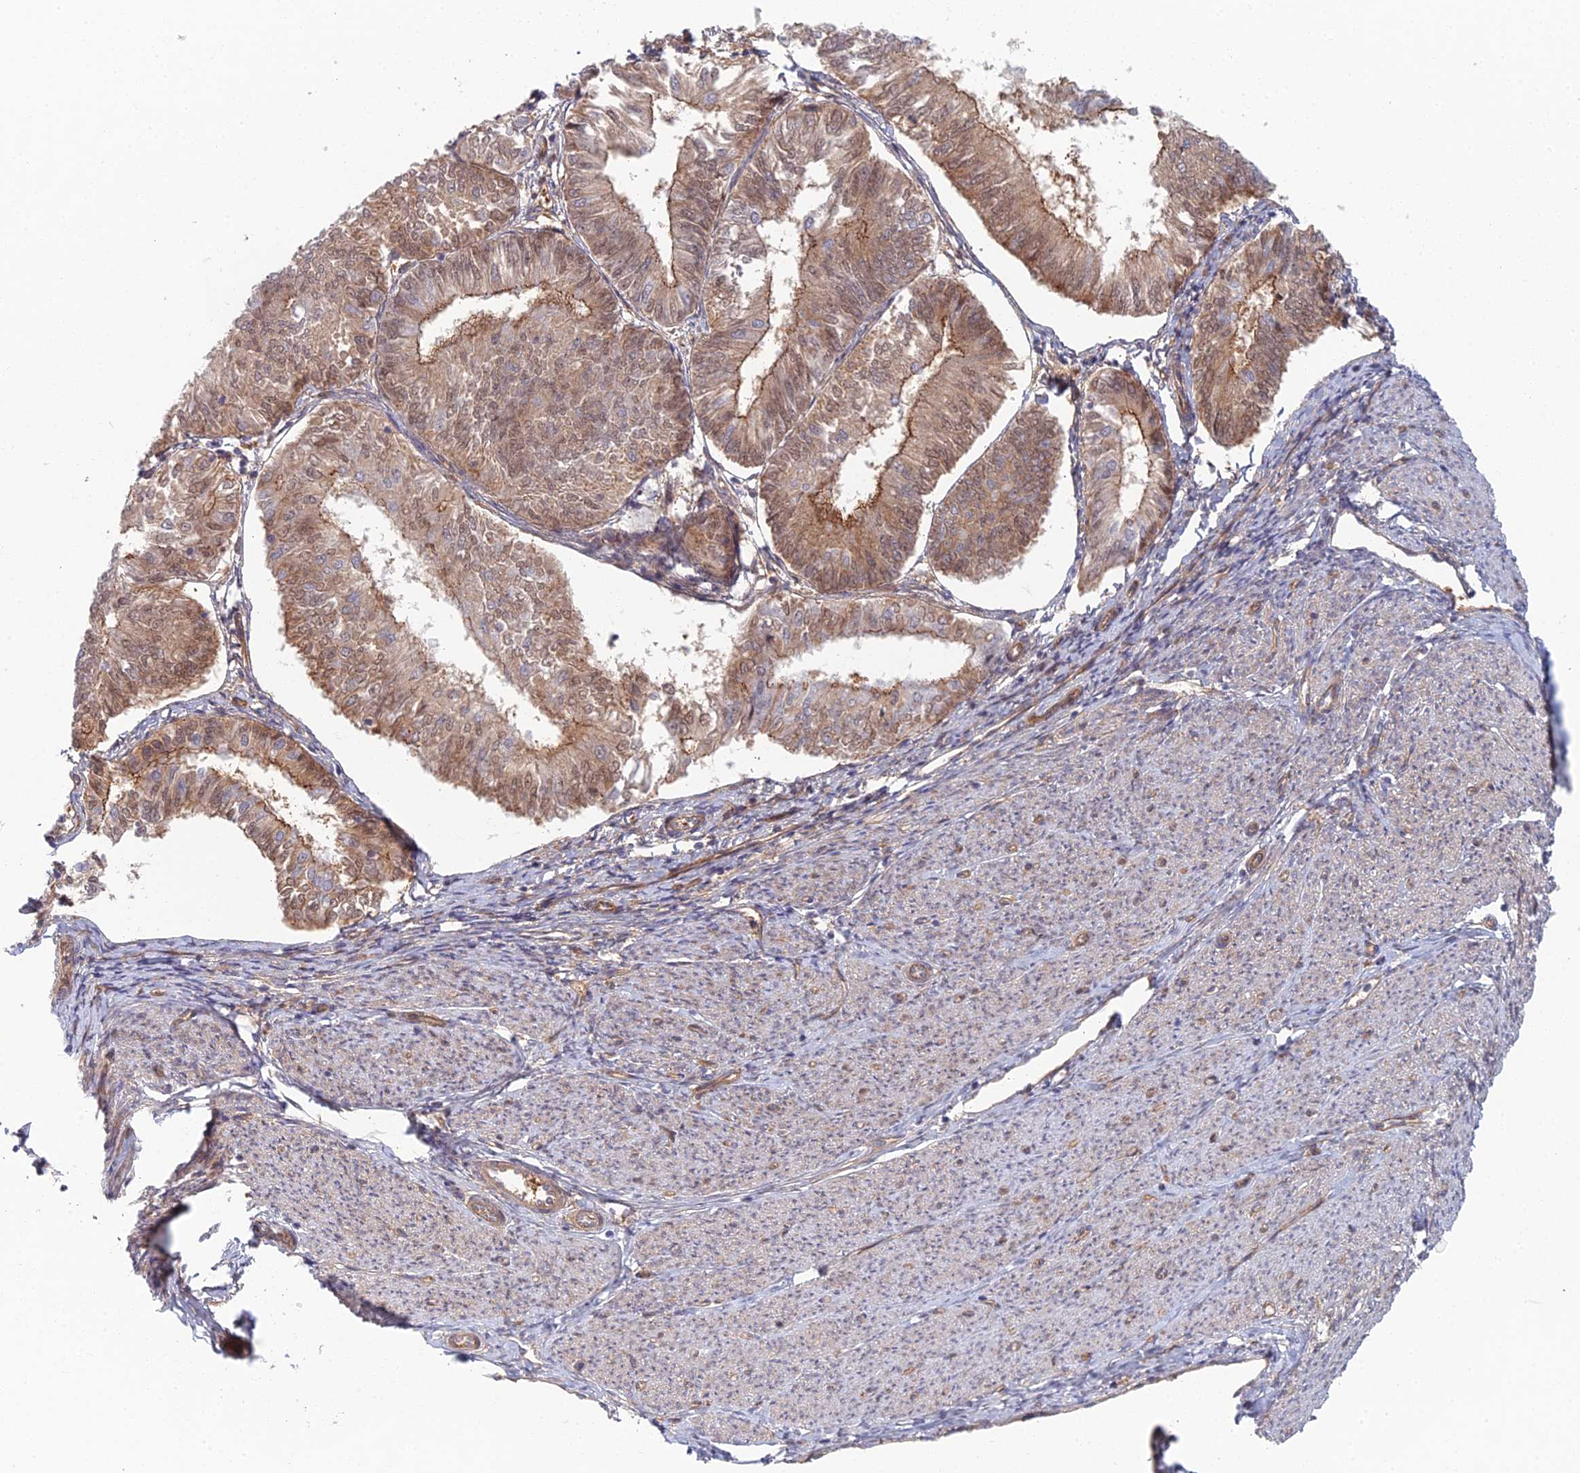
{"staining": {"intensity": "moderate", "quantity": ">75%", "location": "cytoplasmic/membranous"}, "tissue": "endometrial cancer", "cell_type": "Tumor cells", "image_type": "cancer", "snomed": [{"axis": "morphology", "description": "Adenocarcinoma, NOS"}, {"axis": "topography", "description": "Endometrium"}], "caption": "DAB (3,3'-diaminobenzidine) immunohistochemical staining of endometrial cancer (adenocarcinoma) exhibits moderate cytoplasmic/membranous protein expression in approximately >75% of tumor cells.", "gene": "ABHD1", "patient": {"sex": "female", "age": 58}}